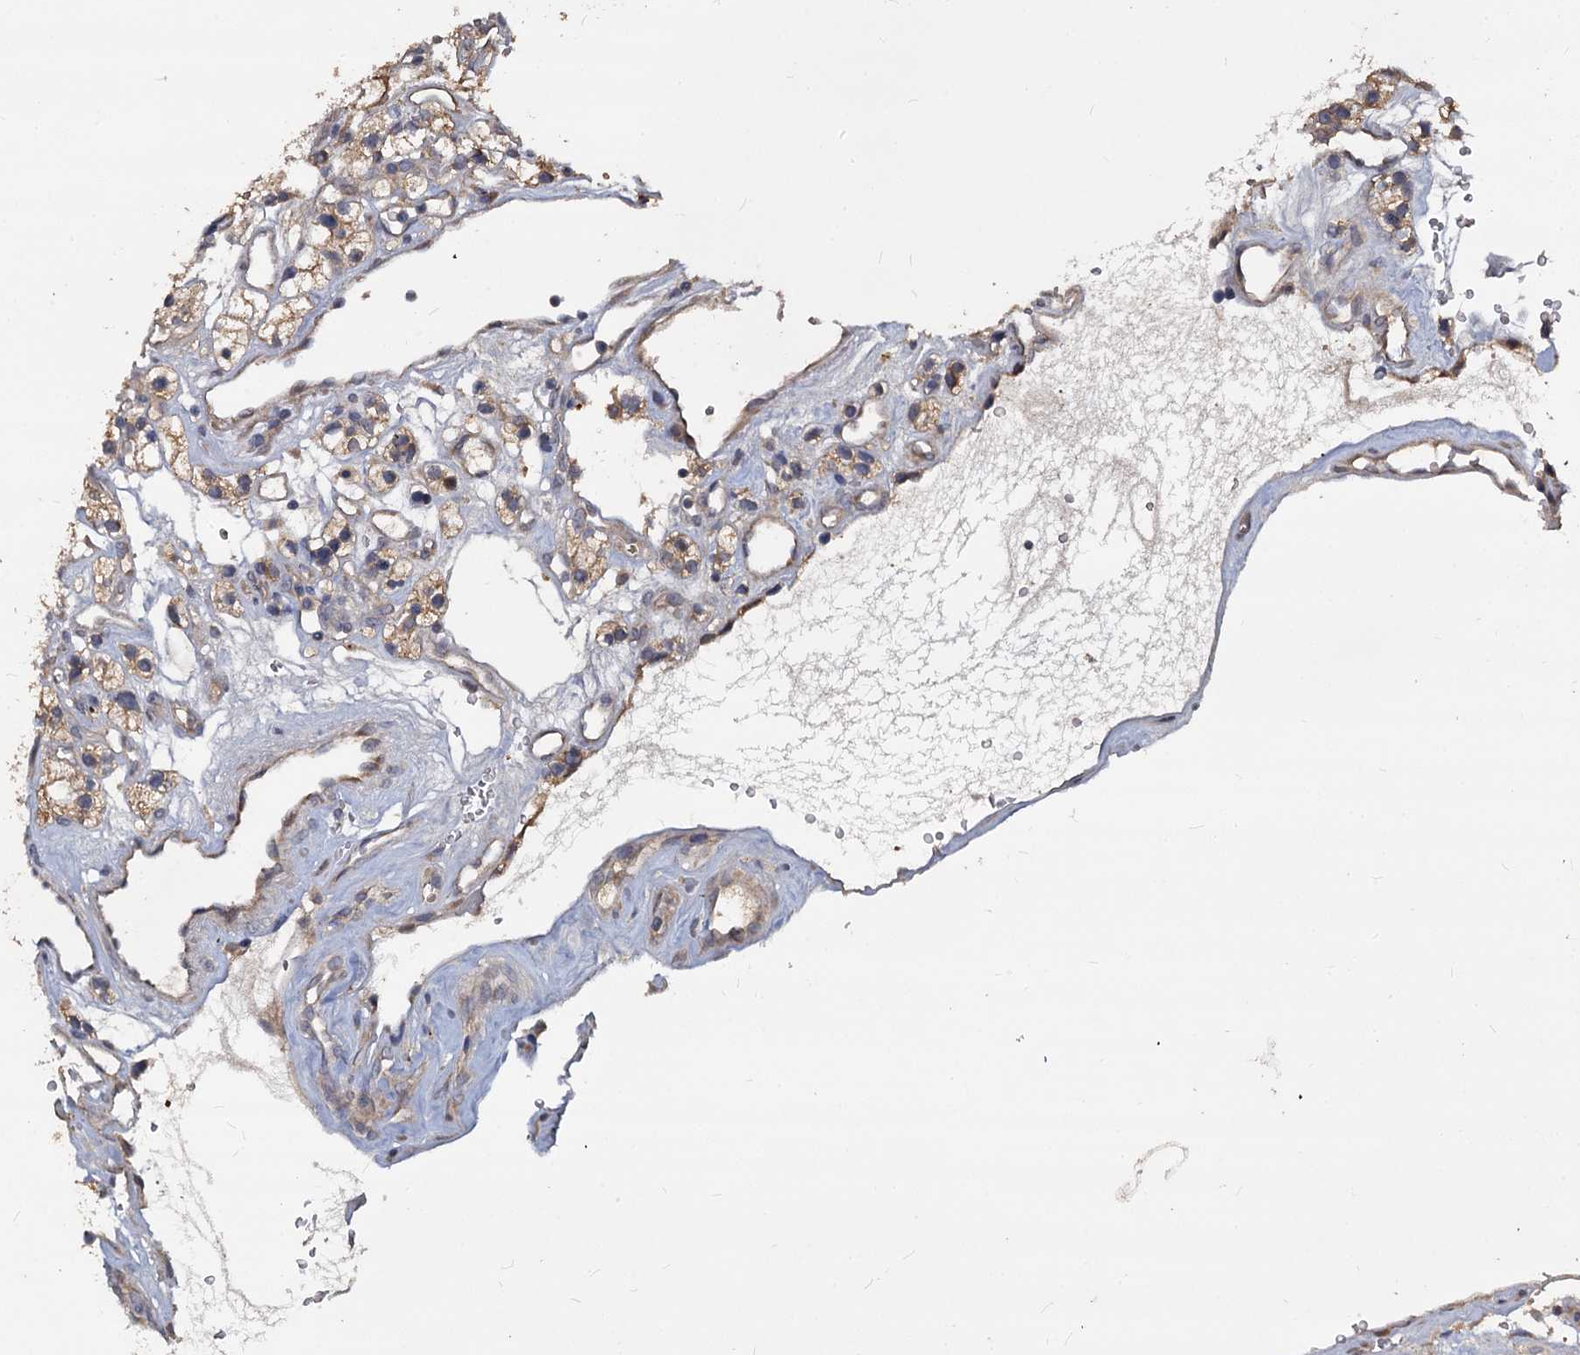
{"staining": {"intensity": "weak", "quantity": ">75%", "location": "cytoplasmic/membranous"}, "tissue": "renal cancer", "cell_type": "Tumor cells", "image_type": "cancer", "snomed": [{"axis": "morphology", "description": "Adenocarcinoma, NOS"}, {"axis": "topography", "description": "Kidney"}], "caption": "DAB (3,3'-diaminobenzidine) immunohistochemical staining of human renal cancer (adenocarcinoma) shows weak cytoplasmic/membranous protein staining in approximately >75% of tumor cells. The protein of interest is shown in brown color, while the nuclei are stained blue.", "gene": "CCDC184", "patient": {"sex": "female", "age": 57}}